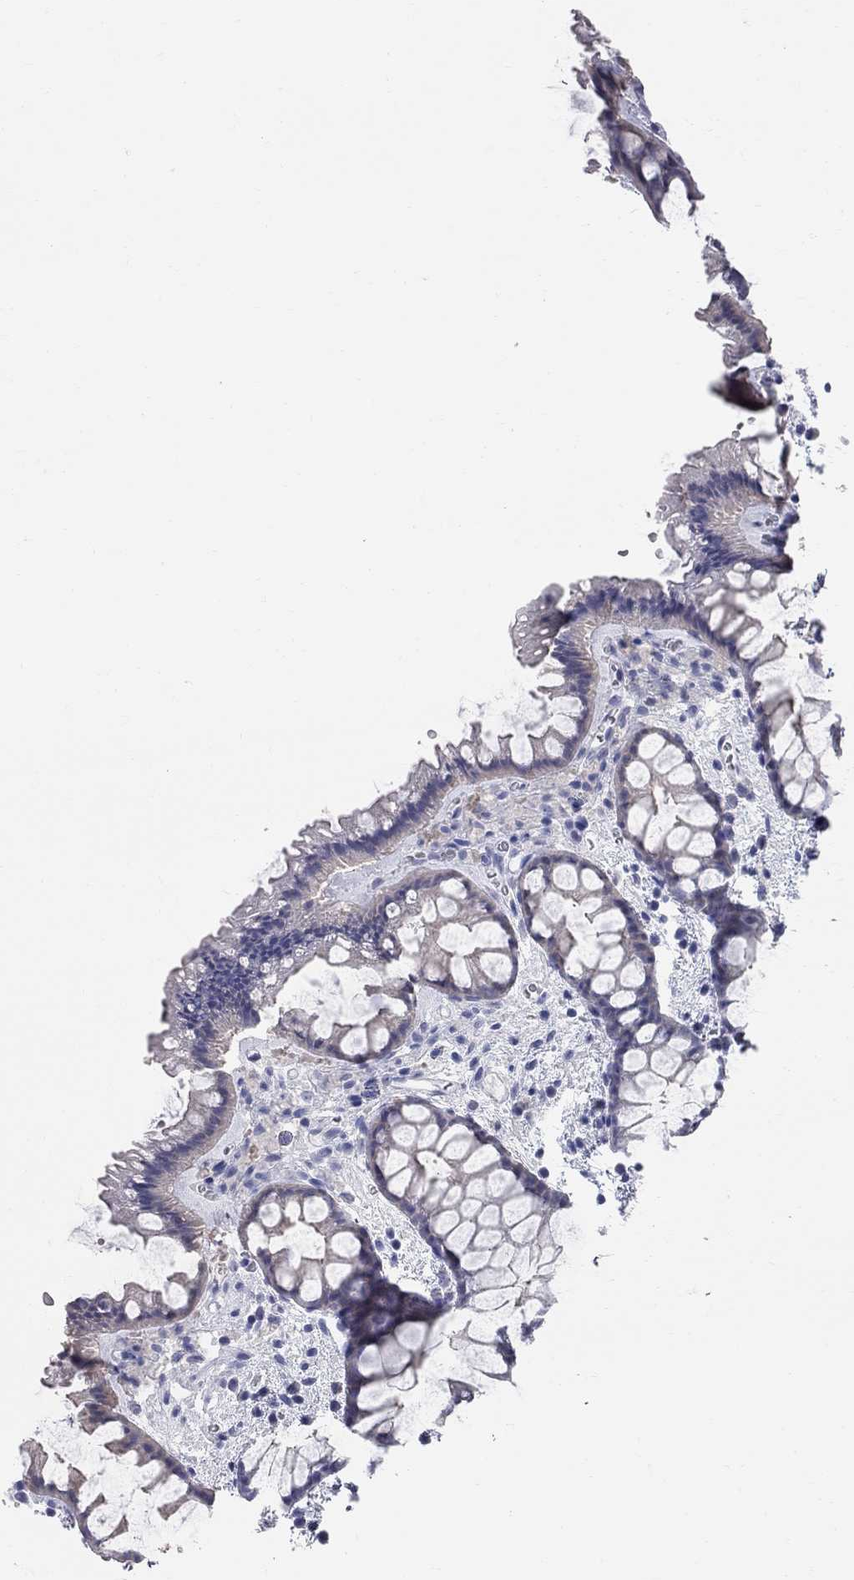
{"staining": {"intensity": "moderate", "quantity": "<25%", "location": "cytoplasmic/membranous"}, "tissue": "rectum", "cell_type": "Glandular cells", "image_type": "normal", "snomed": [{"axis": "morphology", "description": "Normal tissue, NOS"}, {"axis": "topography", "description": "Rectum"}], "caption": "Immunohistochemistry image of unremarkable rectum: rectum stained using immunohistochemistry exhibits low levels of moderate protein expression localized specifically in the cytoplasmic/membranous of glandular cells, appearing as a cytoplasmic/membranous brown color.", "gene": "AOX1", "patient": {"sex": "female", "age": 62}}